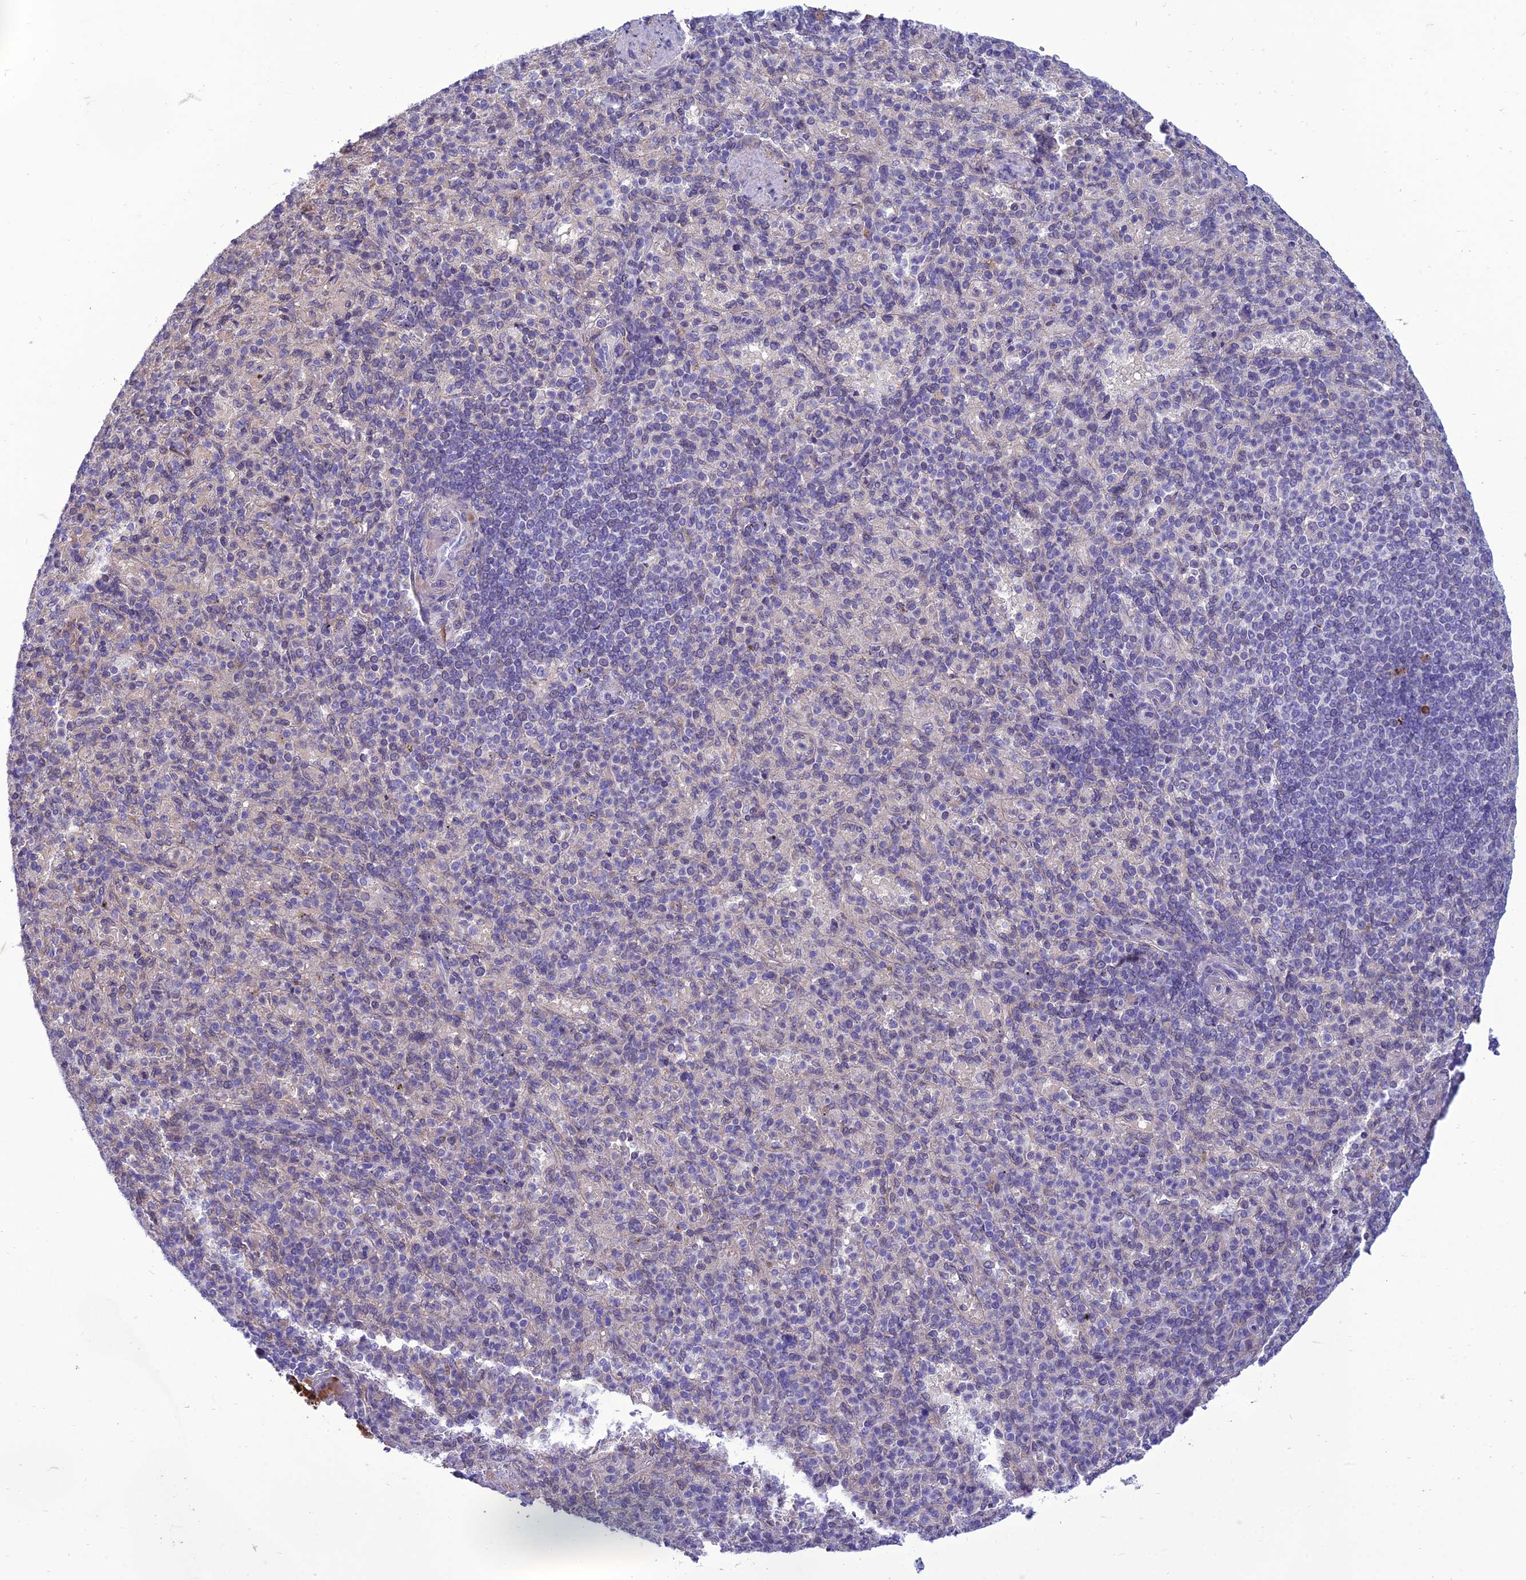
{"staining": {"intensity": "negative", "quantity": "none", "location": "none"}, "tissue": "spleen", "cell_type": "Cells in red pulp", "image_type": "normal", "snomed": [{"axis": "morphology", "description": "Normal tissue, NOS"}, {"axis": "topography", "description": "Spleen"}], "caption": "This micrograph is of benign spleen stained with immunohistochemistry to label a protein in brown with the nuclei are counter-stained blue. There is no expression in cells in red pulp.", "gene": "ANKS4B", "patient": {"sex": "female", "age": 74}}